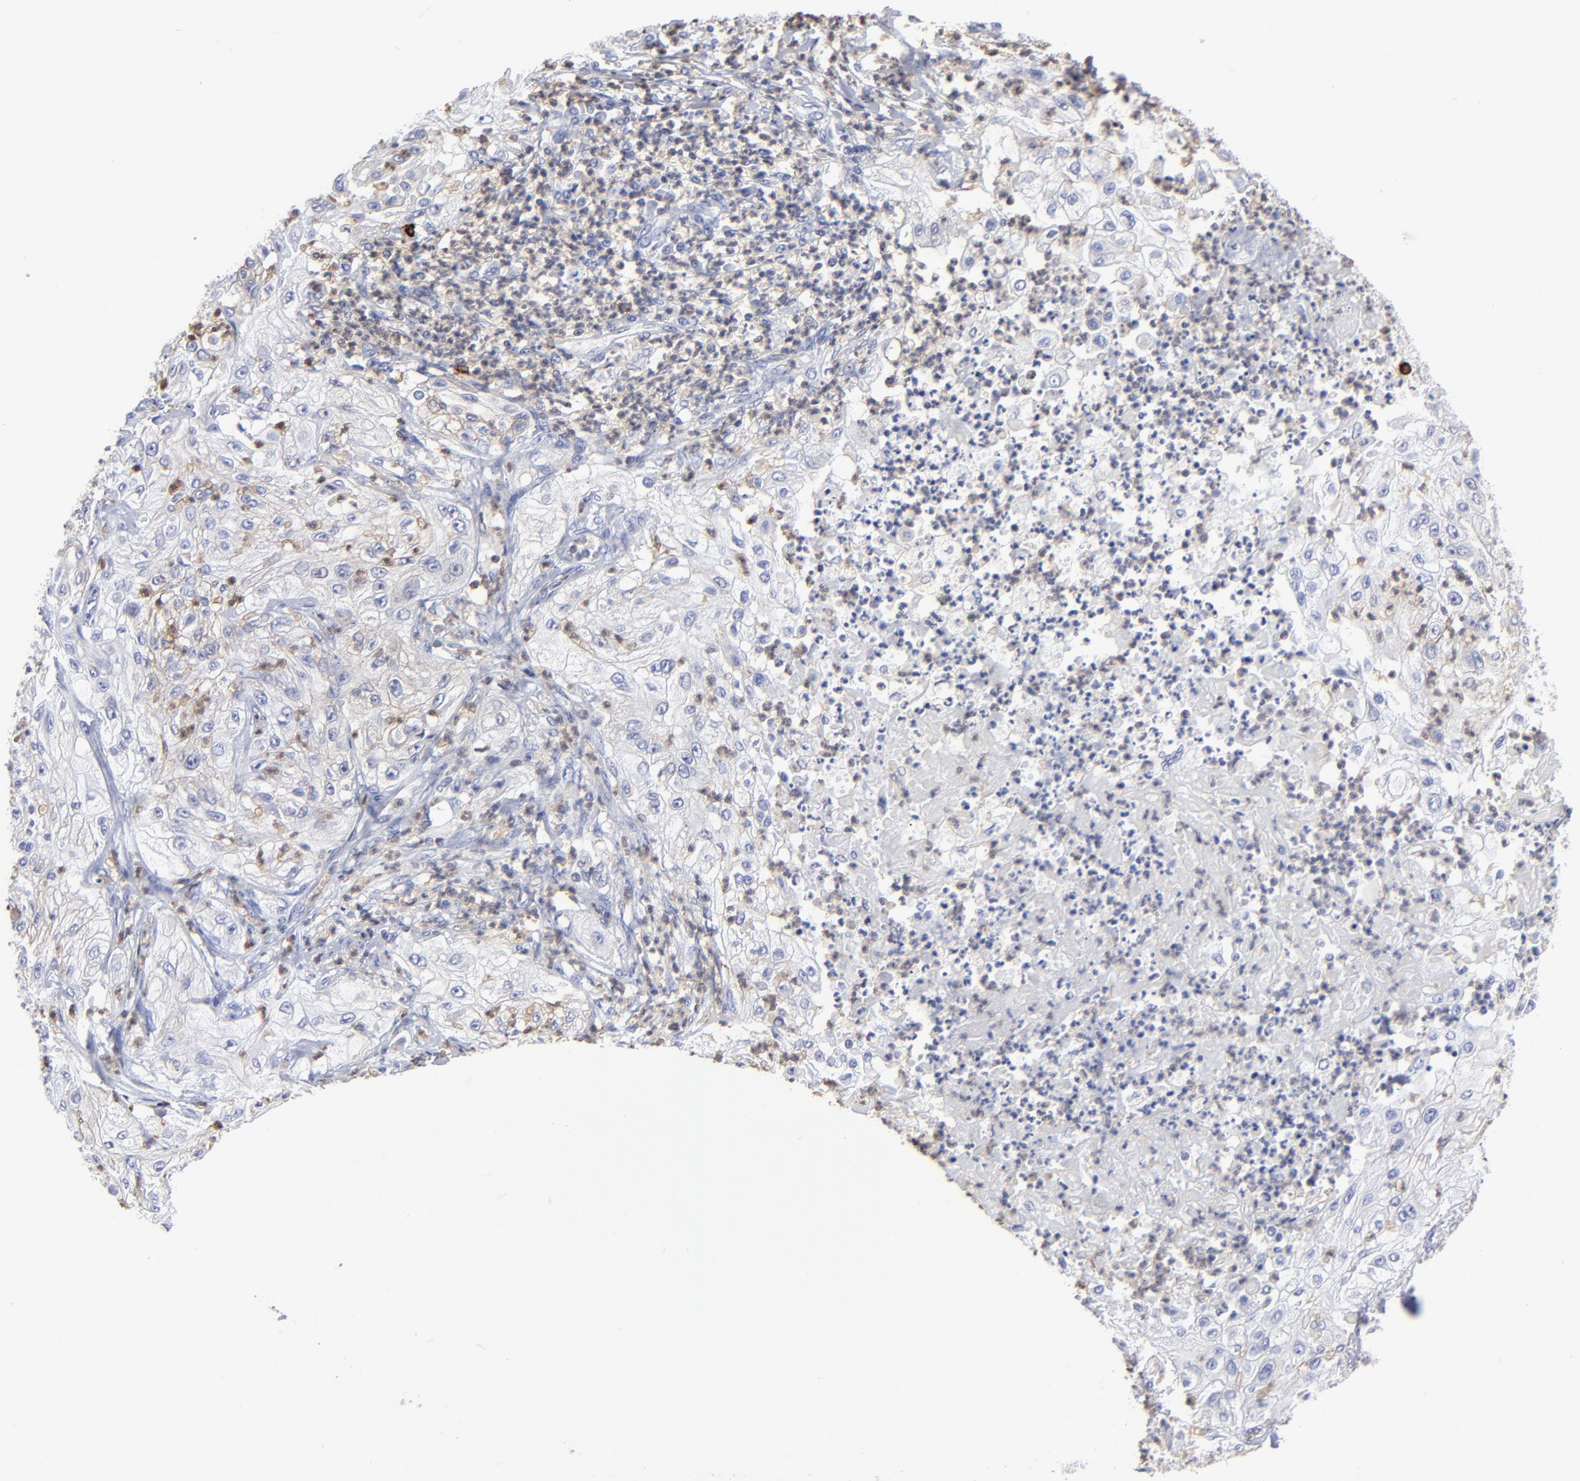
{"staining": {"intensity": "negative", "quantity": "none", "location": "none"}, "tissue": "lung cancer", "cell_type": "Tumor cells", "image_type": "cancer", "snomed": [{"axis": "morphology", "description": "Inflammation, NOS"}, {"axis": "morphology", "description": "Squamous cell carcinoma, NOS"}, {"axis": "topography", "description": "Lymph node"}, {"axis": "topography", "description": "Soft tissue"}, {"axis": "topography", "description": "Lung"}], "caption": "Human squamous cell carcinoma (lung) stained for a protein using immunohistochemistry exhibits no expression in tumor cells.", "gene": "TBXT", "patient": {"sex": "male", "age": 66}}